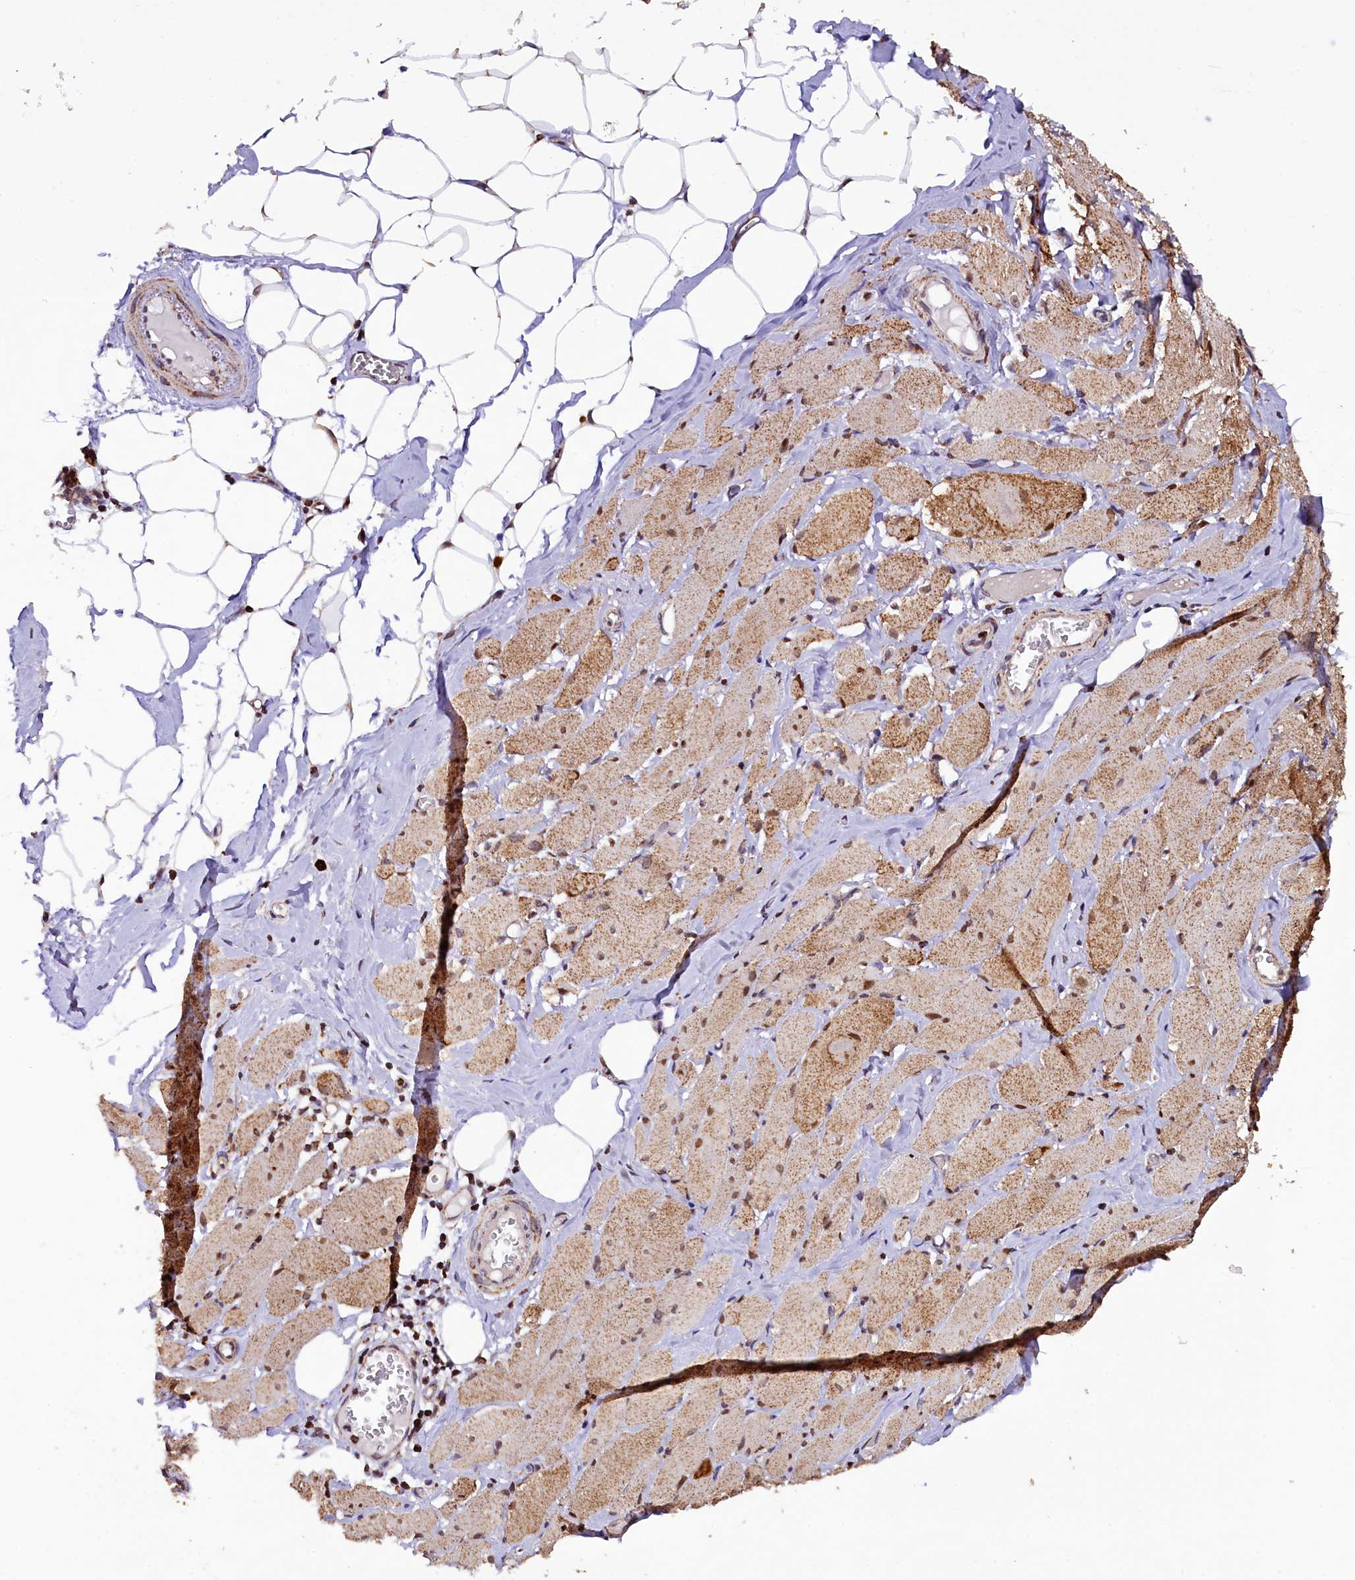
{"staining": {"intensity": "moderate", "quantity": ">75%", "location": "cytoplasmic/membranous,nuclear"}, "tissue": "skeletal muscle", "cell_type": "Myocytes", "image_type": "normal", "snomed": [{"axis": "morphology", "description": "Normal tissue, NOS"}, {"axis": "morphology", "description": "Basal cell carcinoma"}, {"axis": "topography", "description": "Skeletal muscle"}], "caption": "About >75% of myocytes in benign human skeletal muscle demonstrate moderate cytoplasmic/membranous,nuclear protein staining as visualized by brown immunohistochemical staining.", "gene": "KLC2", "patient": {"sex": "female", "age": 64}}